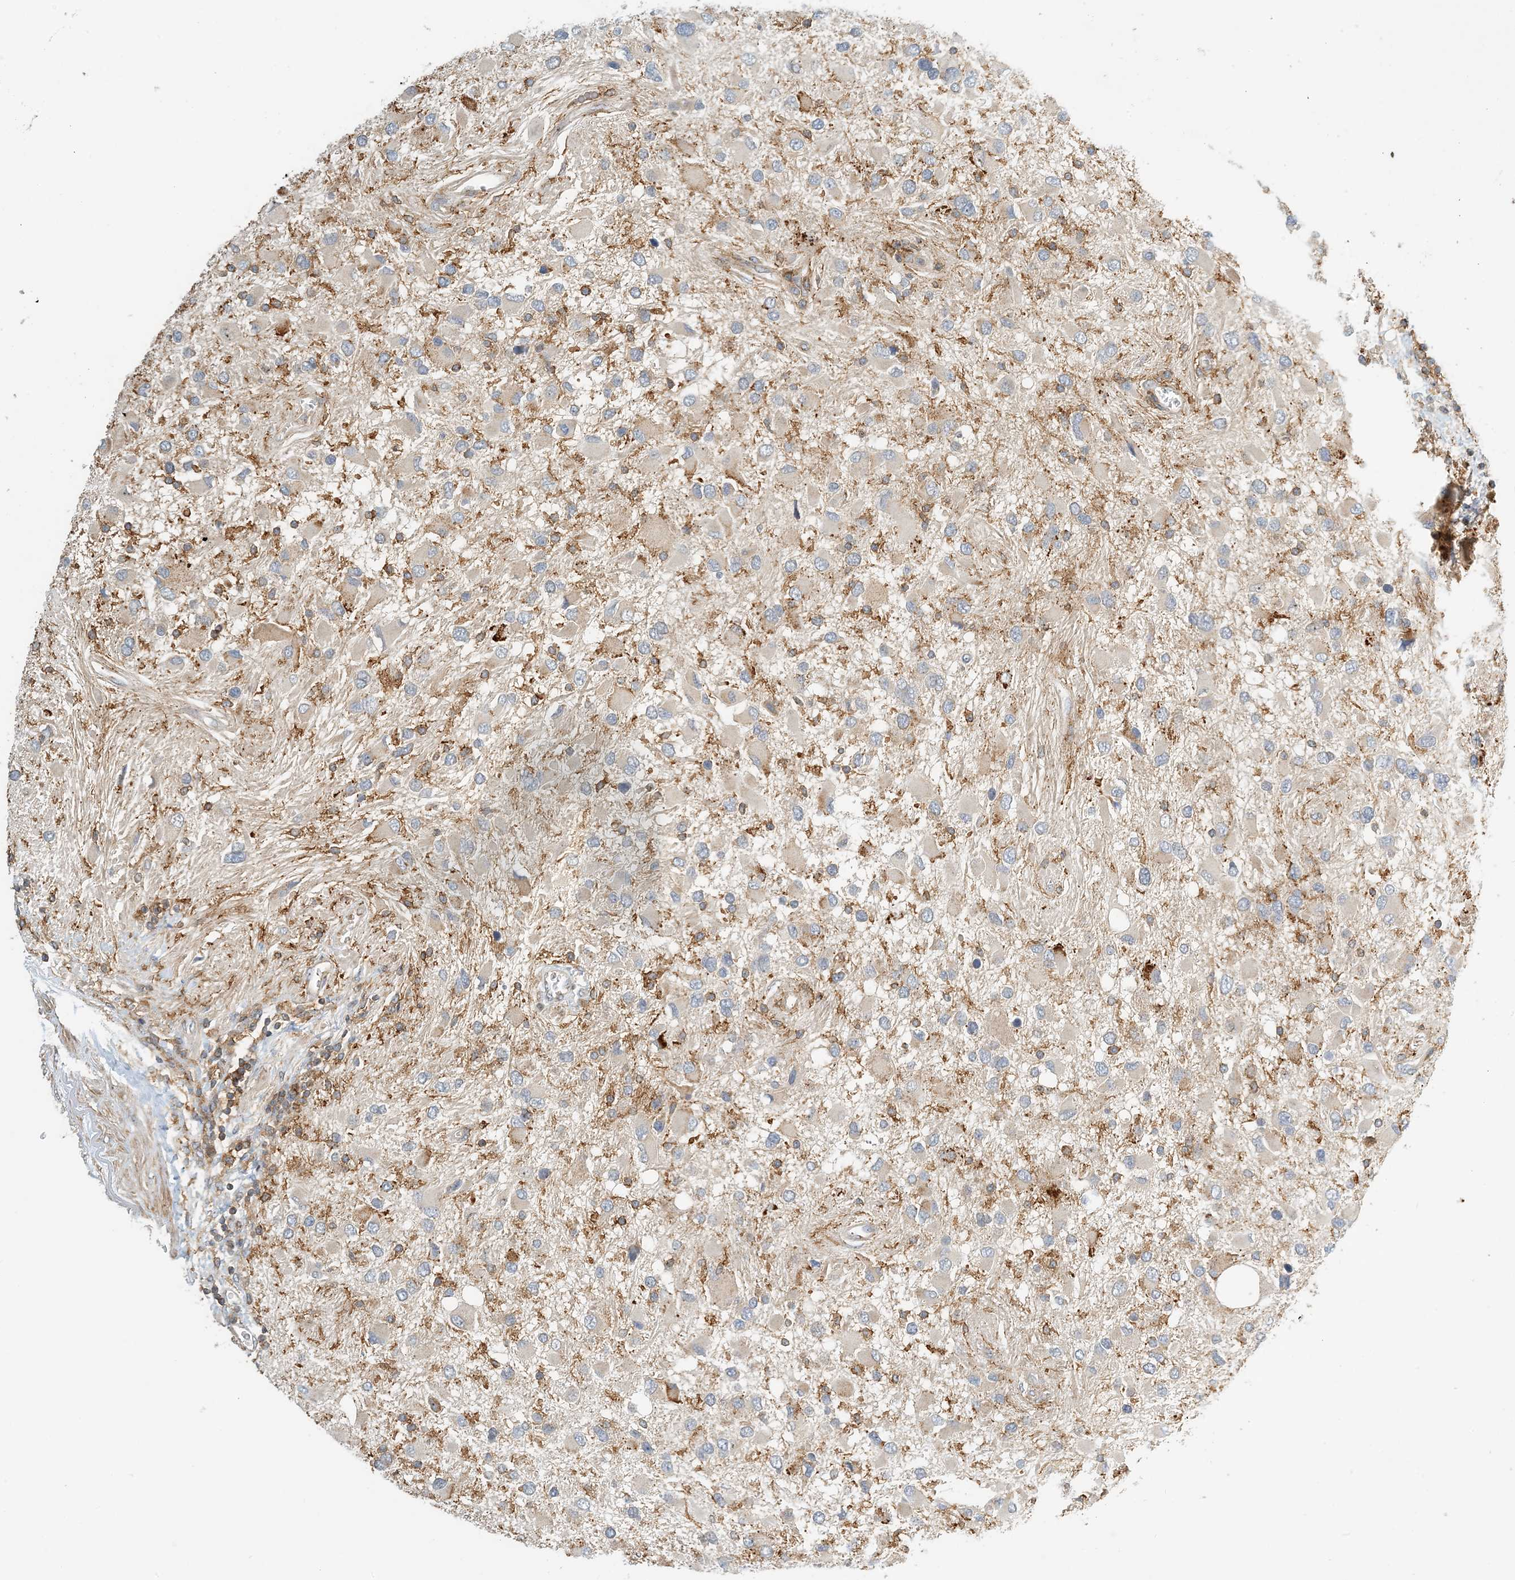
{"staining": {"intensity": "negative", "quantity": "none", "location": "none"}, "tissue": "glioma", "cell_type": "Tumor cells", "image_type": "cancer", "snomed": [{"axis": "morphology", "description": "Glioma, malignant, High grade"}, {"axis": "topography", "description": "Brain"}], "caption": "This is a photomicrograph of IHC staining of glioma, which shows no expression in tumor cells.", "gene": "COLEC11", "patient": {"sex": "male", "age": 53}}